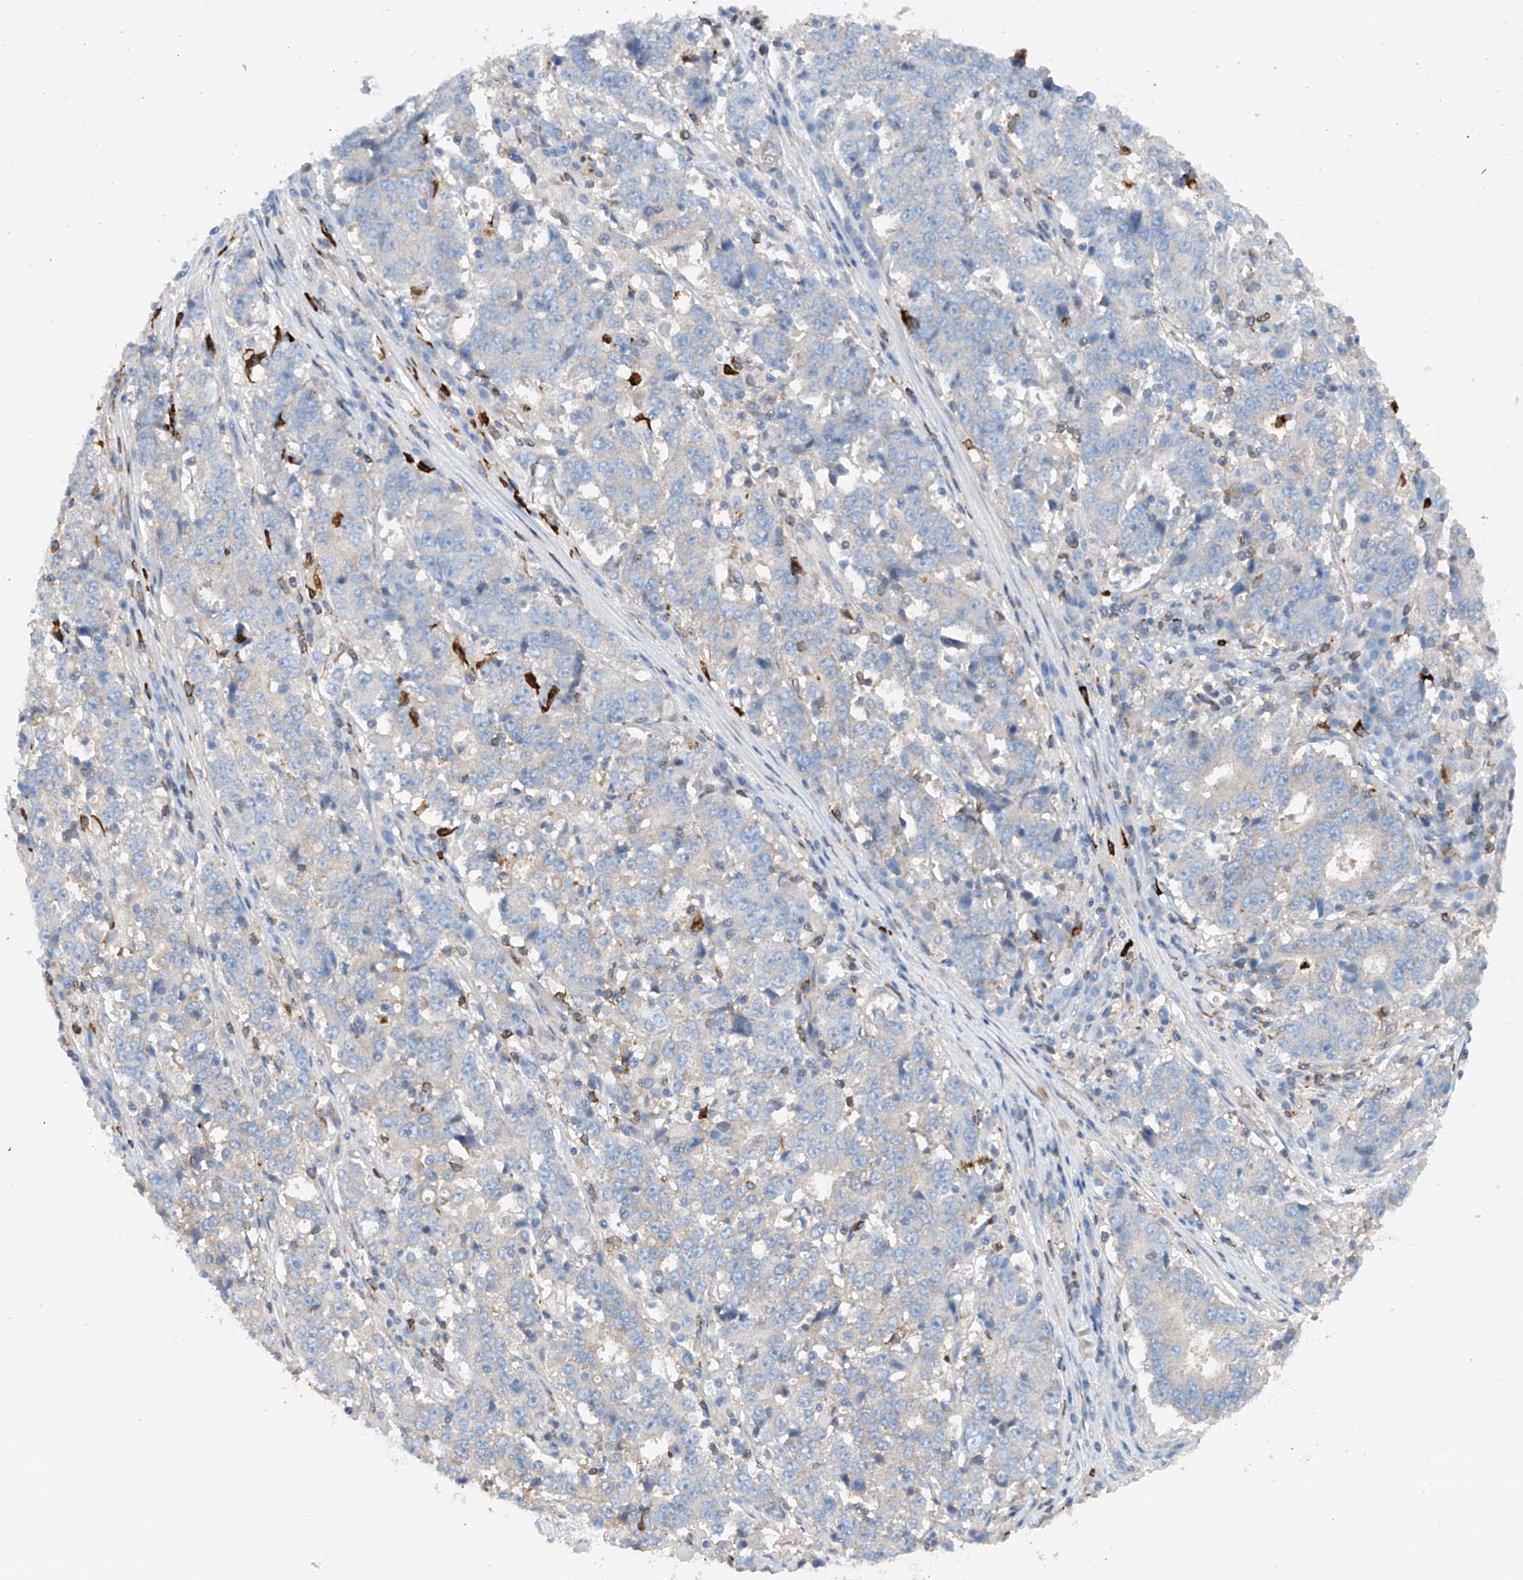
{"staining": {"intensity": "negative", "quantity": "none", "location": "none"}, "tissue": "stomach cancer", "cell_type": "Tumor cells", "image_type": "cancer", "snomed": [{"axis": "morphology", "description": "Adenocarcinoma, NOS"}, {"axis": "topography", "description": "Stomach"}], "caption": "Tumor cells show no significant expression in stomach adenocarcinoma.", "gene": "PHACTR2", "patient": {"sex": "male", "age": 59}}